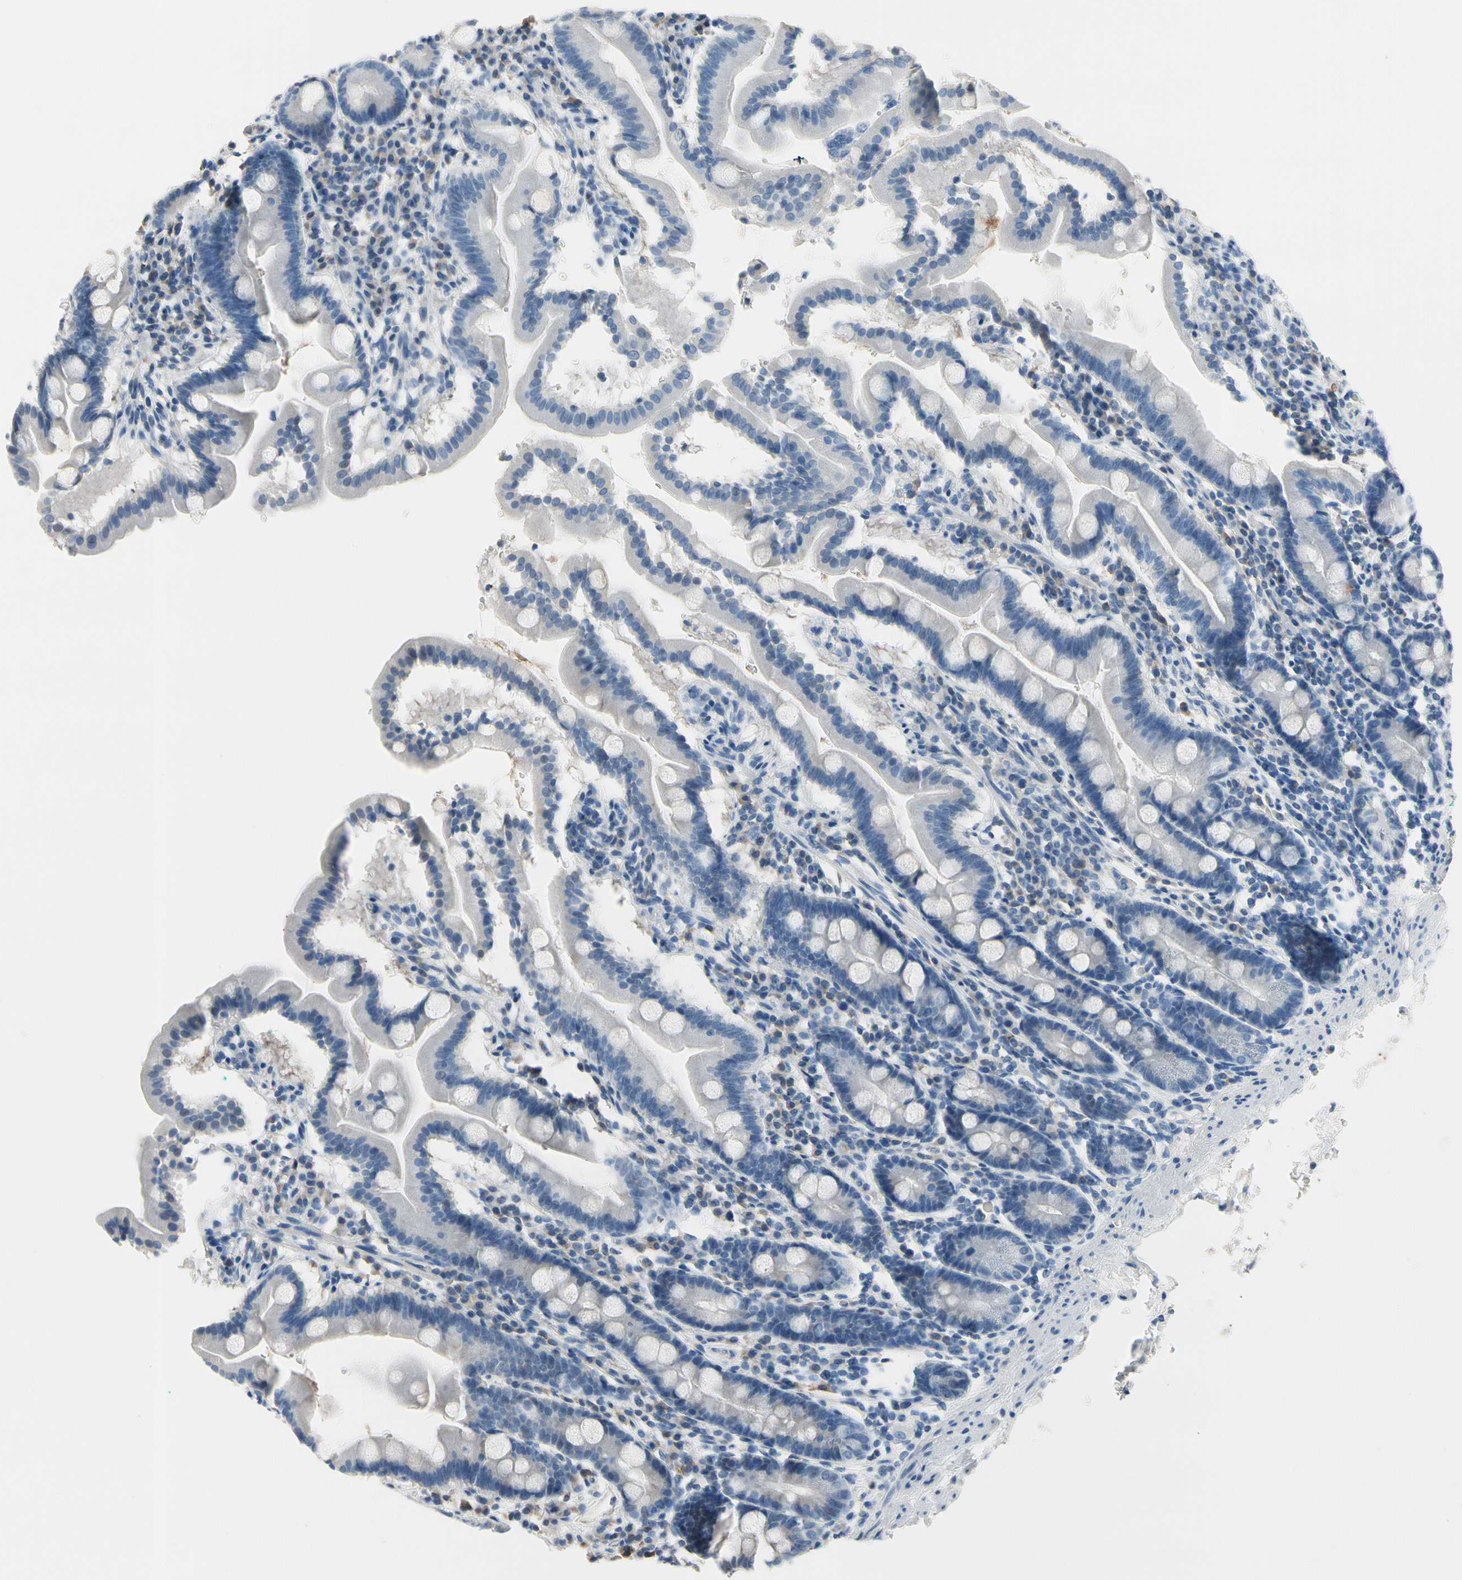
{"staining": {"intensity": "moderate", "quantity": "<25%", "location": "cytoplasmic/membranous"}, "tissue": "duodenum", "cell_type": "Glandular cells", "image_type": "normal", "snomed": [{"axis": "morphology", "description": "Normal tissue, NOS"}, {"axis": "topography", "description": "Duodenum"}], "caption": "Immunohistochemical staining of unremarkable duodenum reveals low levels of moderate cytoplasmic/membranous expression in approximately <25% of glandular cells.", "gene": "MUC5B", "patient": {"sex": "male", "age": 50}}